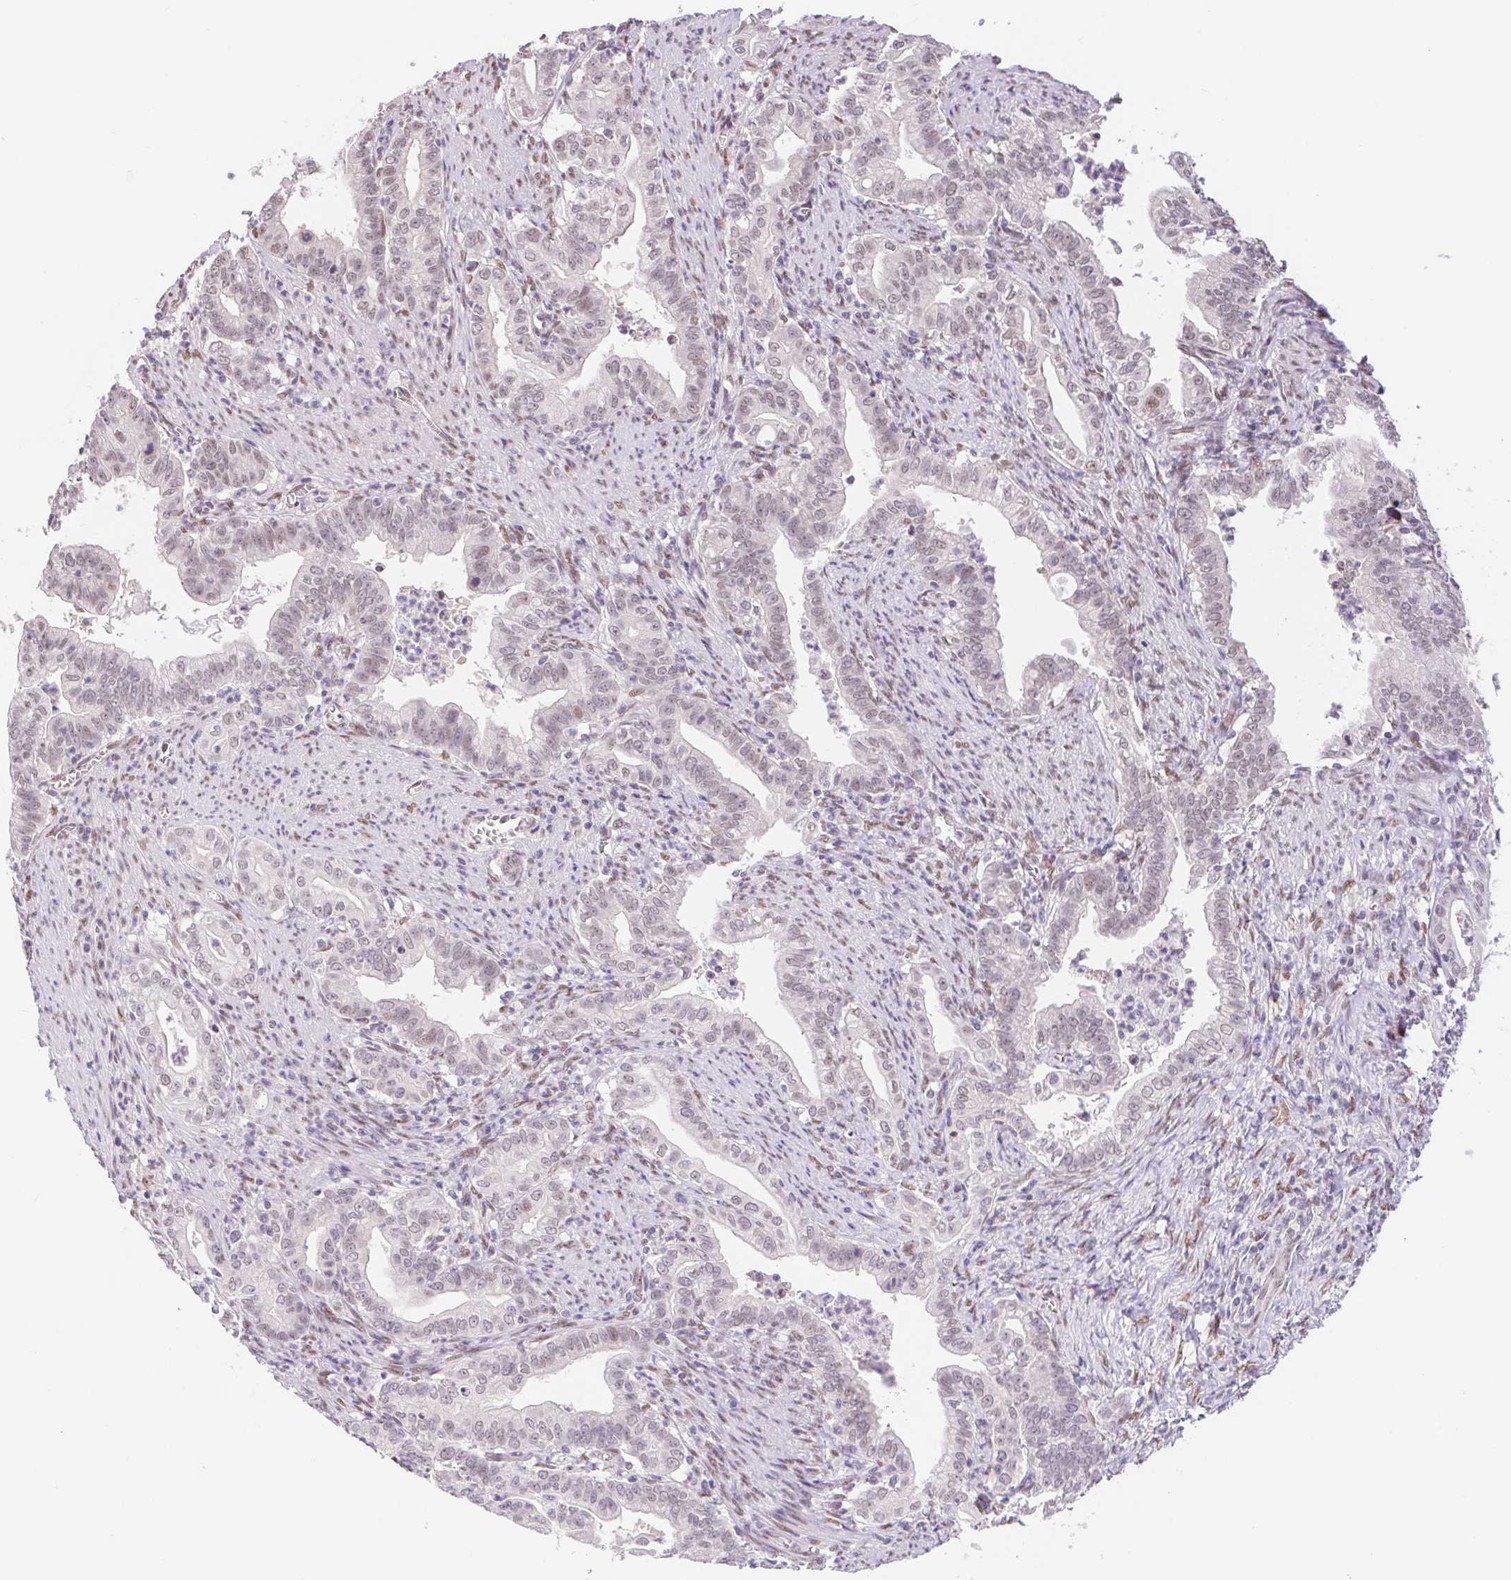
{"staining": {"intensity": "weak", "quantity": "<25%", "location": "nuclear"}, "tissue": "stomach cancer", "cell_type": "Tumor cells", "image_type": "cancer", "snomed": [{"axis": "morphology", "description": "Adenocarcinoma, NOS"}, {"axis": "topography", "description": "Stomach, upper"}], "caption": "High magnification brightfield microscopy of adenocarcinoma (stomach) stained with DAB (brown) and counterstained with hematoxylin (blue): tumor cells show no significant positivity.", "gene": "CAND1", "patient": {"sex": "female", "age": 79}}